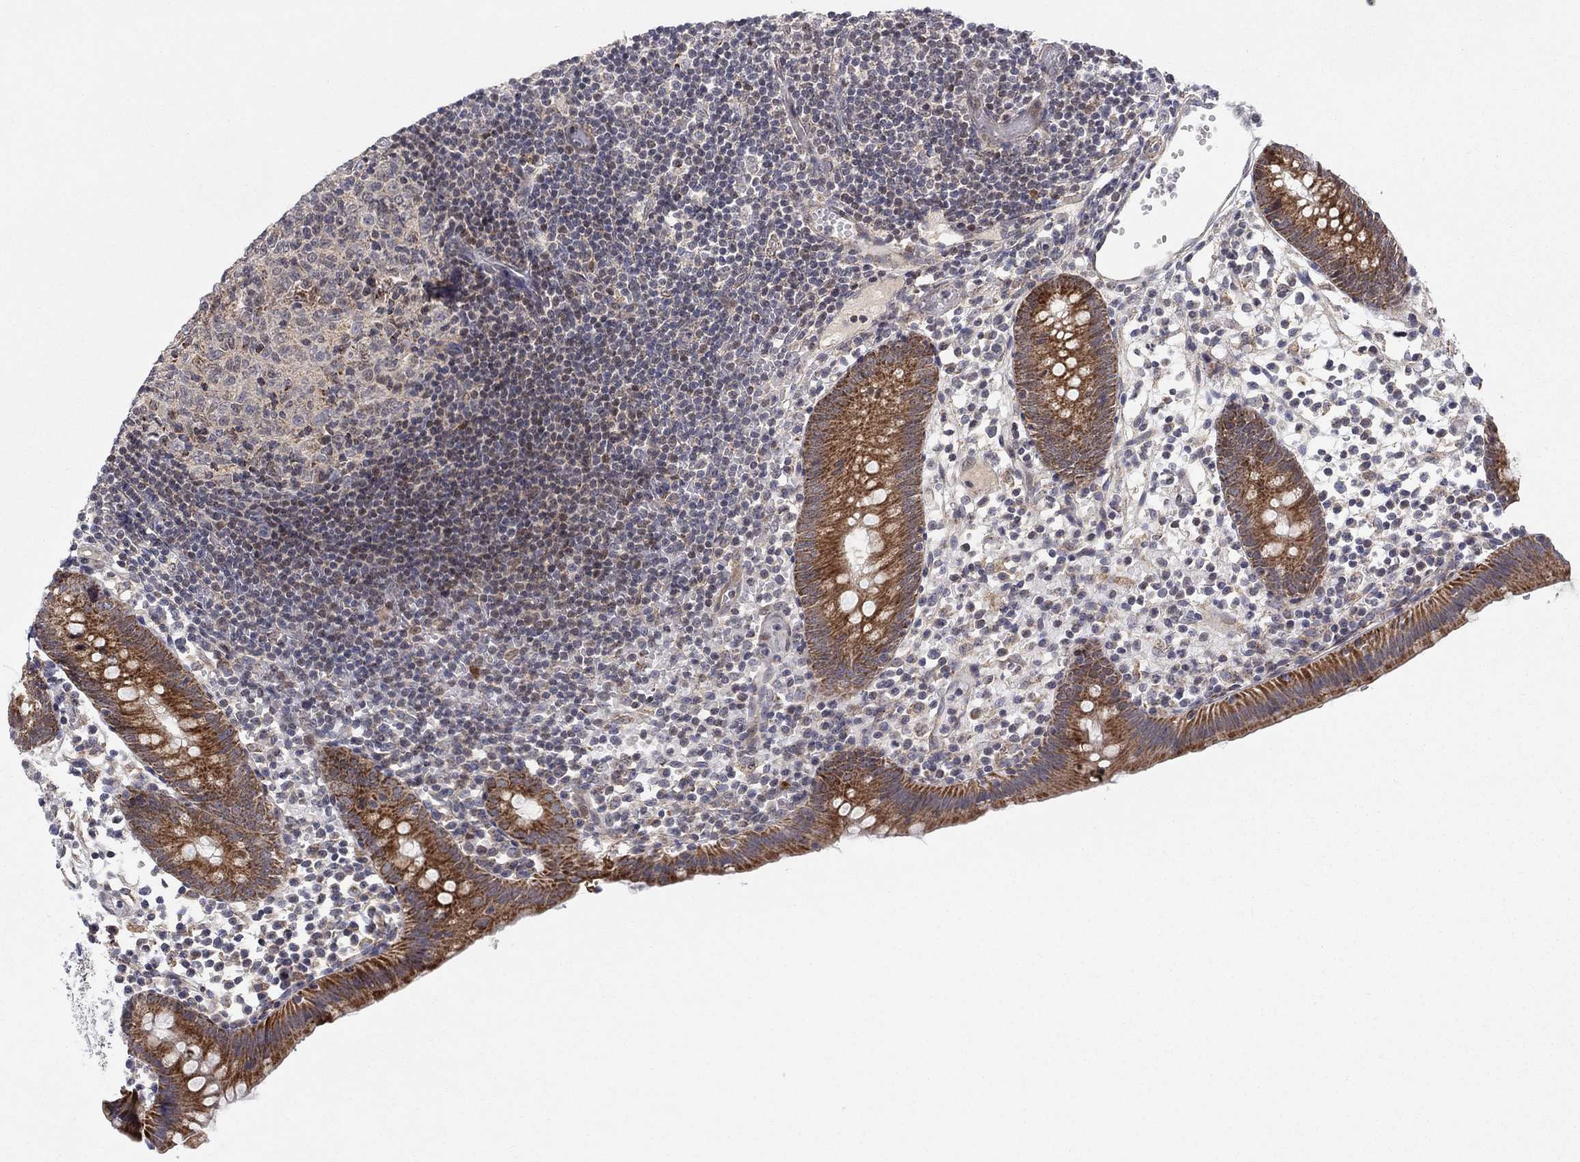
{"staining": {"intensity": "strong", "quantity": ">75%", "location": "cytoplasmic/membranous"}, "tissue": "appendix", "cell_type": "Glandular cells", "image_type": "normal", "snomed": [{"axis": "morphology", "description": "Normal tissue, NOS"}, {"axis": "topography", "description": "Appendix"}], "caption": "Glandular cells exhibit high levels of strong cytoplasmic/membranous expression in about >75% of cells in unremarkable appendix.", "gene": "ZNF395", "patient": {"sex": "female", "age": 40}}